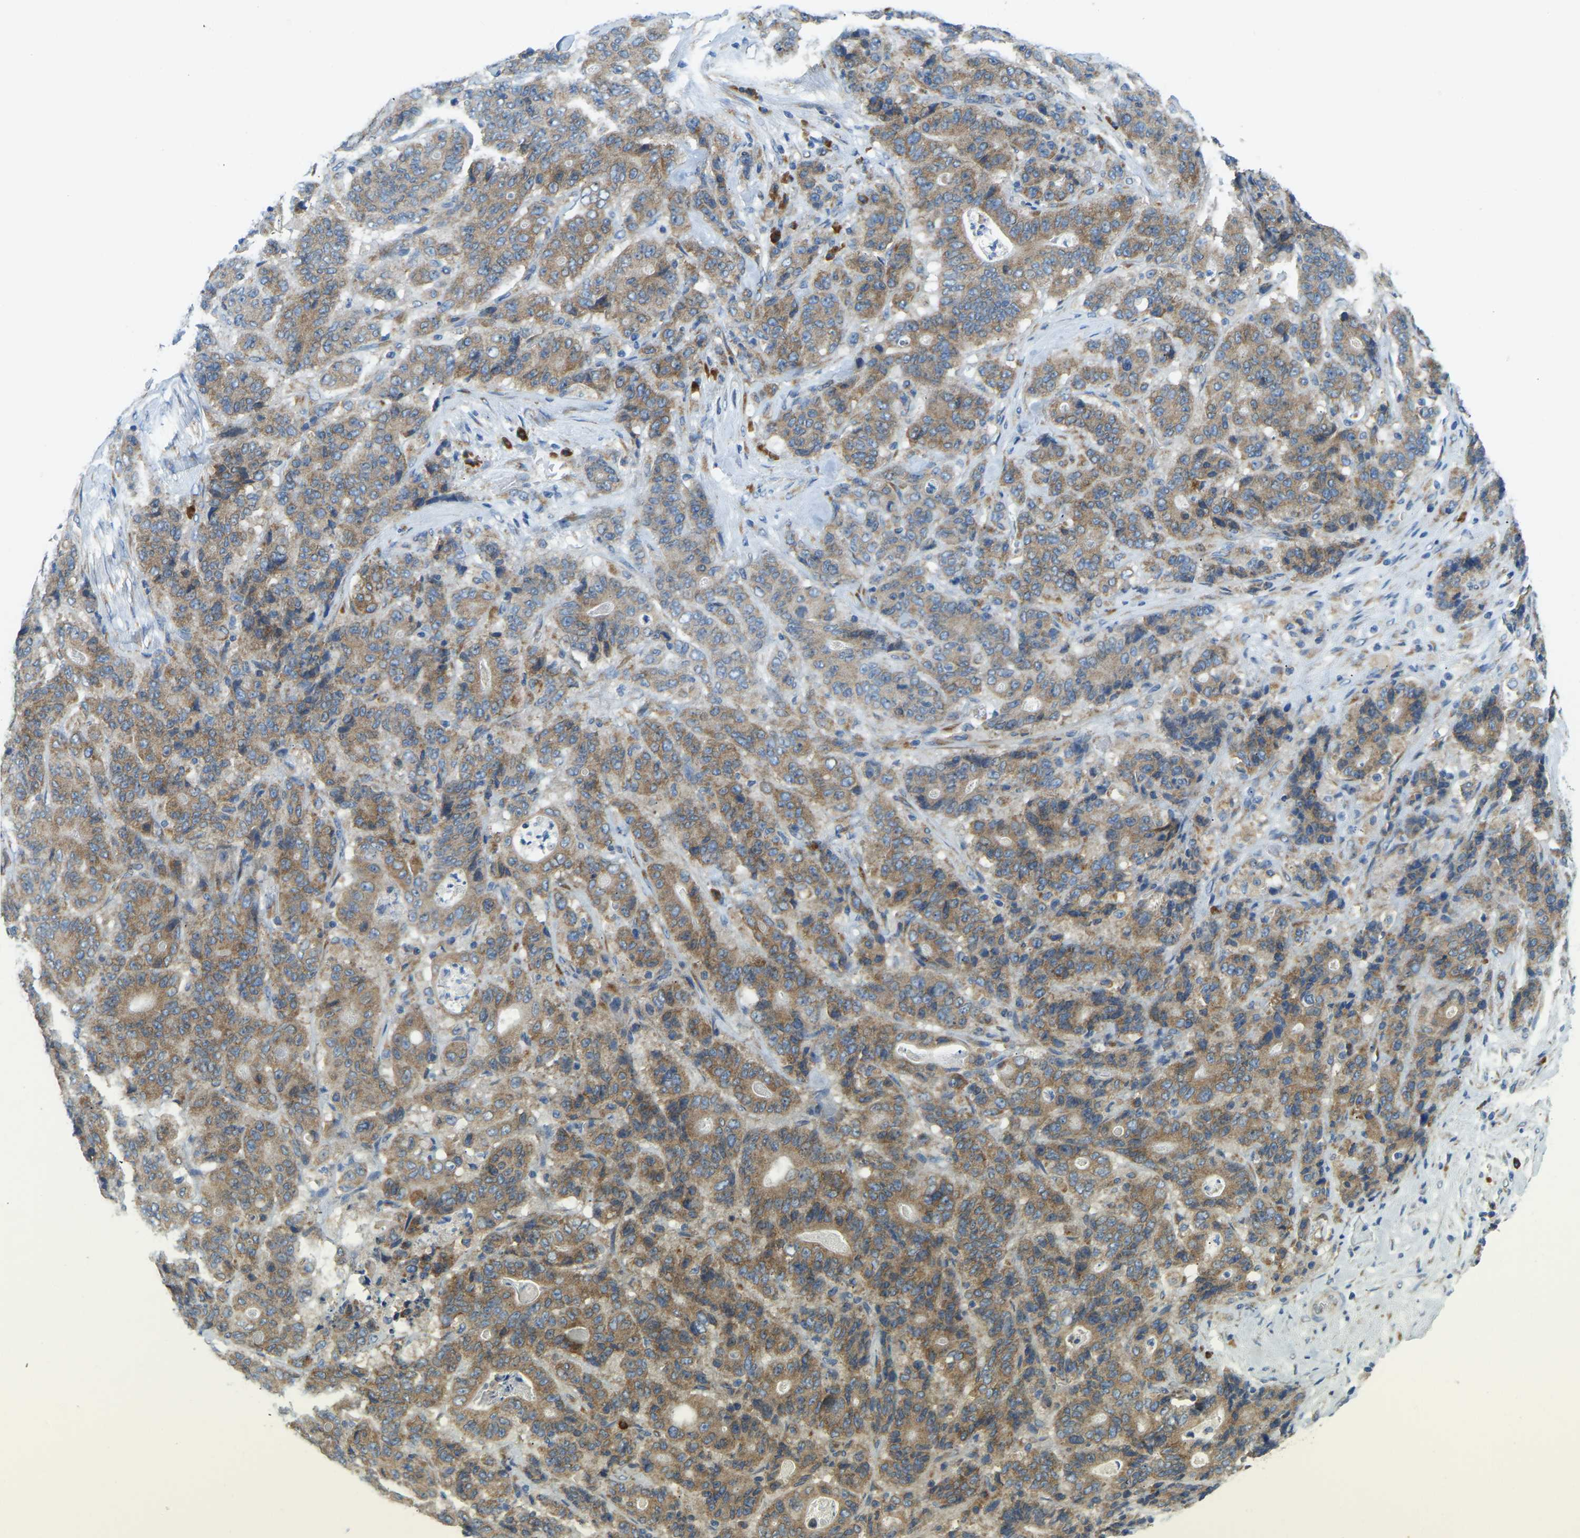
{"staining": {"intensity": "moderate", "quantity": ">75%", "location": "cytoplasmic/membranous"}, "tissue": "stomach cancer", "cell_type": "Tumor cells", "image_type": "cancer", "snomed": [{"axis": "morphology", "description": "Adenocarcinoma, NOS"}, {"axis": "topography", "description": "Stomach"}], "caption": "The photomicrograph shows immunohistochemical staining of stomach cancer (adenocarcinoma). There is moderate cytoplasmic/membranous positivity is seen in approximately >75% of tumor cells. (IHC, brightfield microscopy, high magnification).", "gene": "SND1", "patient": {"sex": "female", "age": 73}}